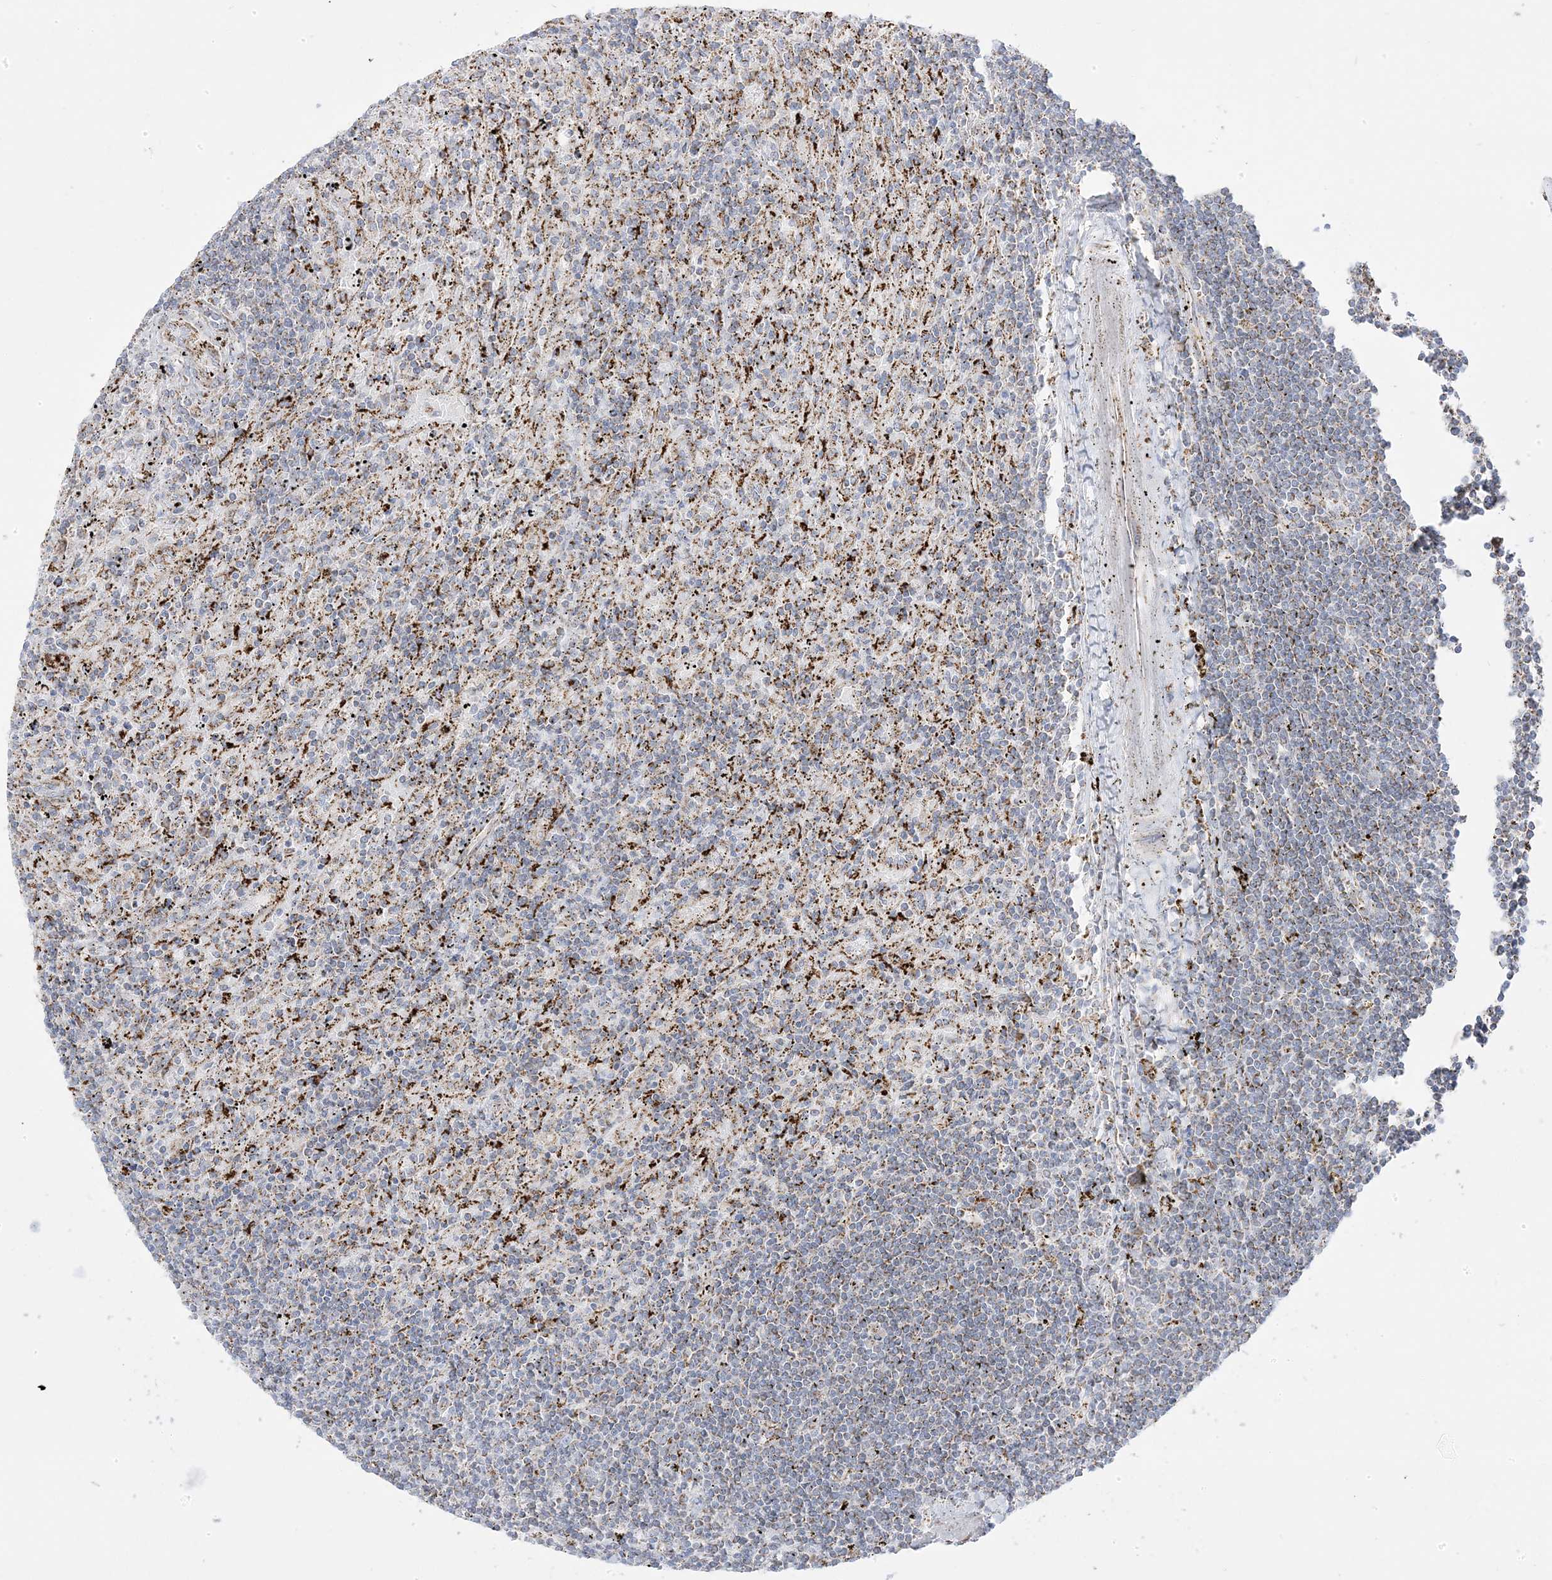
{"staining": {"intensity": "moderate", "quantity": "<25%", "location": "cytoplasmic/membranous"}, "tissue": "lymphoma", "cell_type": "Tumor cells", "image_type": "cancer", "snomed": [{"axis": "morphology", "description": "Malignant lymphoma, non-Hodgkin's type, Low grade"}, {"axis": "topography", "description": "Spleen"}], "caption": "The immunohistochemical stain labels moderate cytoplasmic/membranous staining in tumor cells of lymphoma tissue.", "gene": "PCCB", "patient": {"sex": "male", "age": 76}}